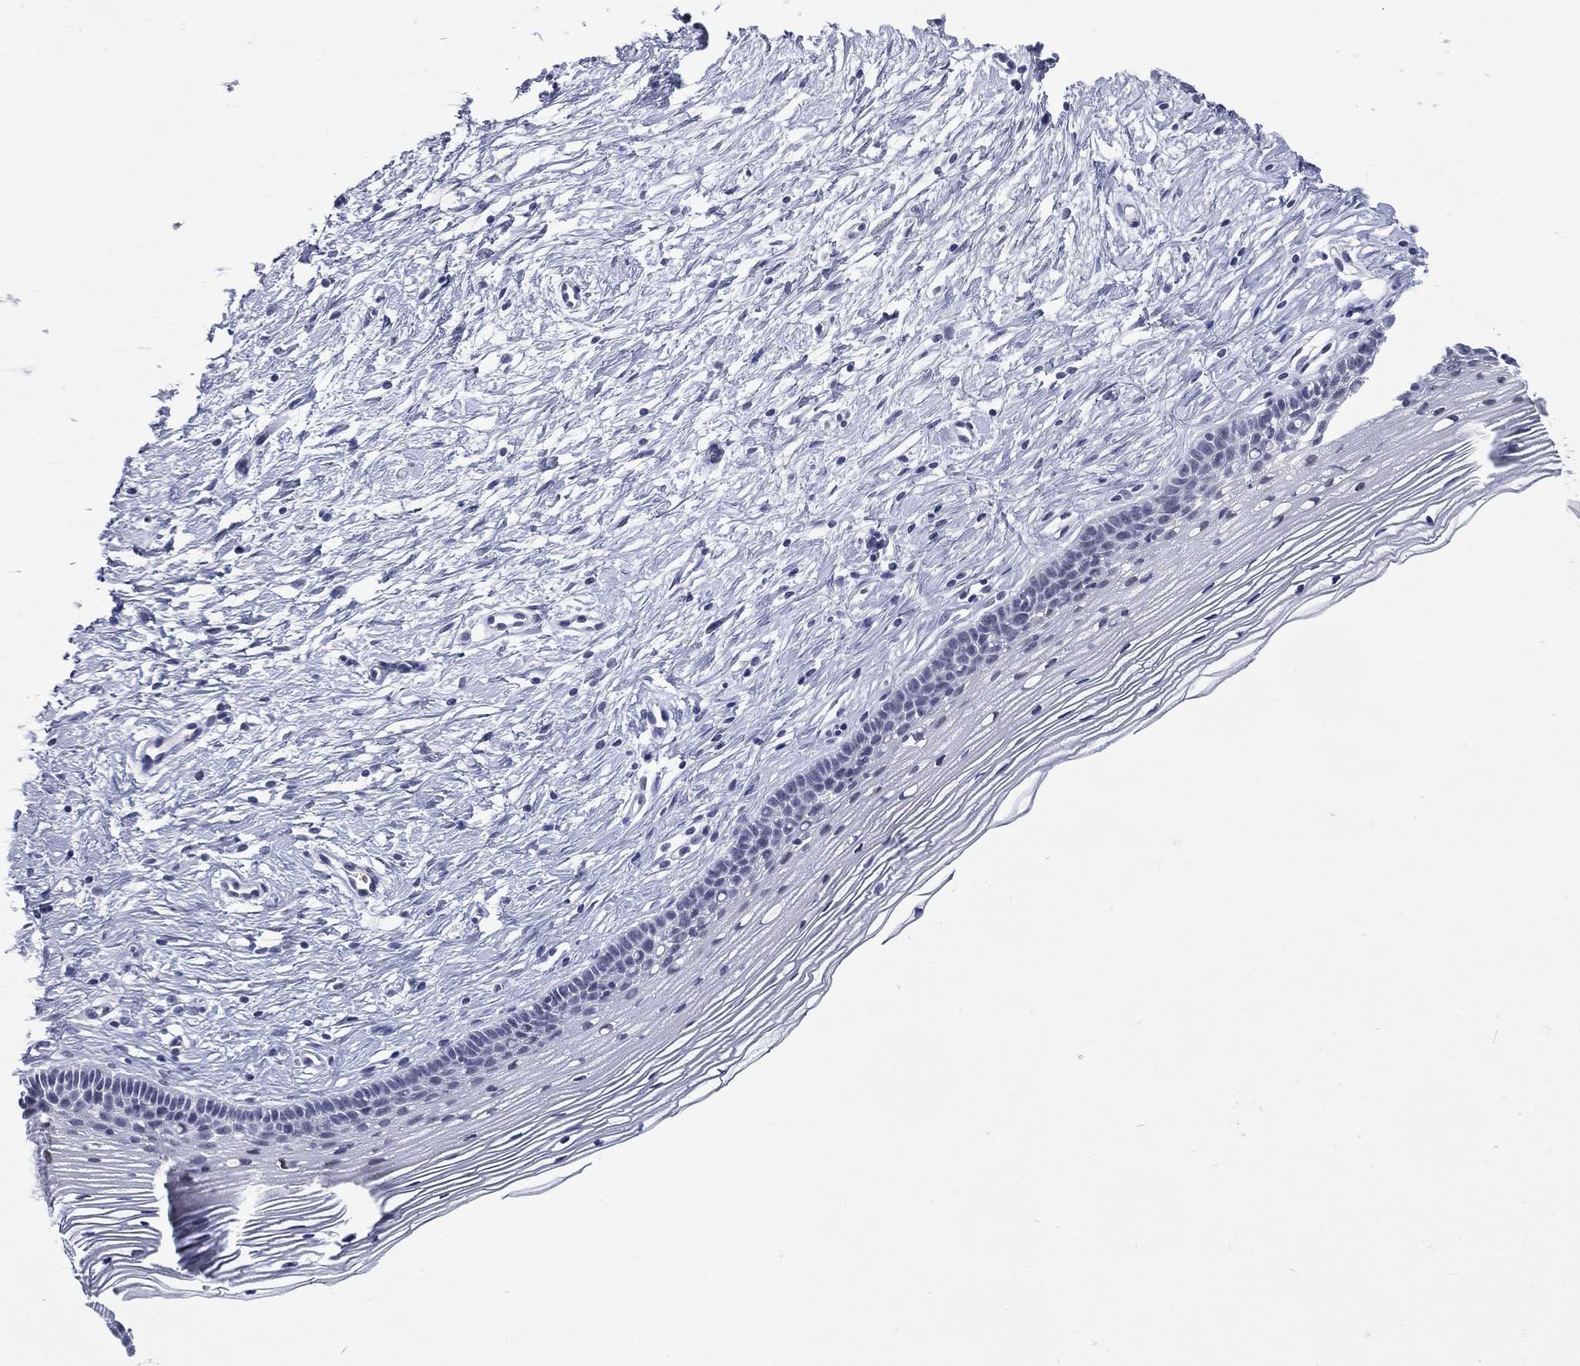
{"staining": {"intensity": "negative", "quantity": "none", "location": "none"}, "tissue": "cervix", "cell_type": "Glandular cells", "image_type": "normal", "snomed": [{"axis": "morphology", "description": "Normal tissue, NOS"}, {"axis": "topography", "description": "Cervix"}], "caption": "DAB immunohistochemical staining of benign cervix exhibits no significant positivity in glandular cells. The staining was performed using DAB to visualize the protein expression in brown, while the nuclei were stained in blue with hematoxylin (Magnification: 20x).", "gene": "SSX1", "patient": {"sex": "female", "age": 39}}